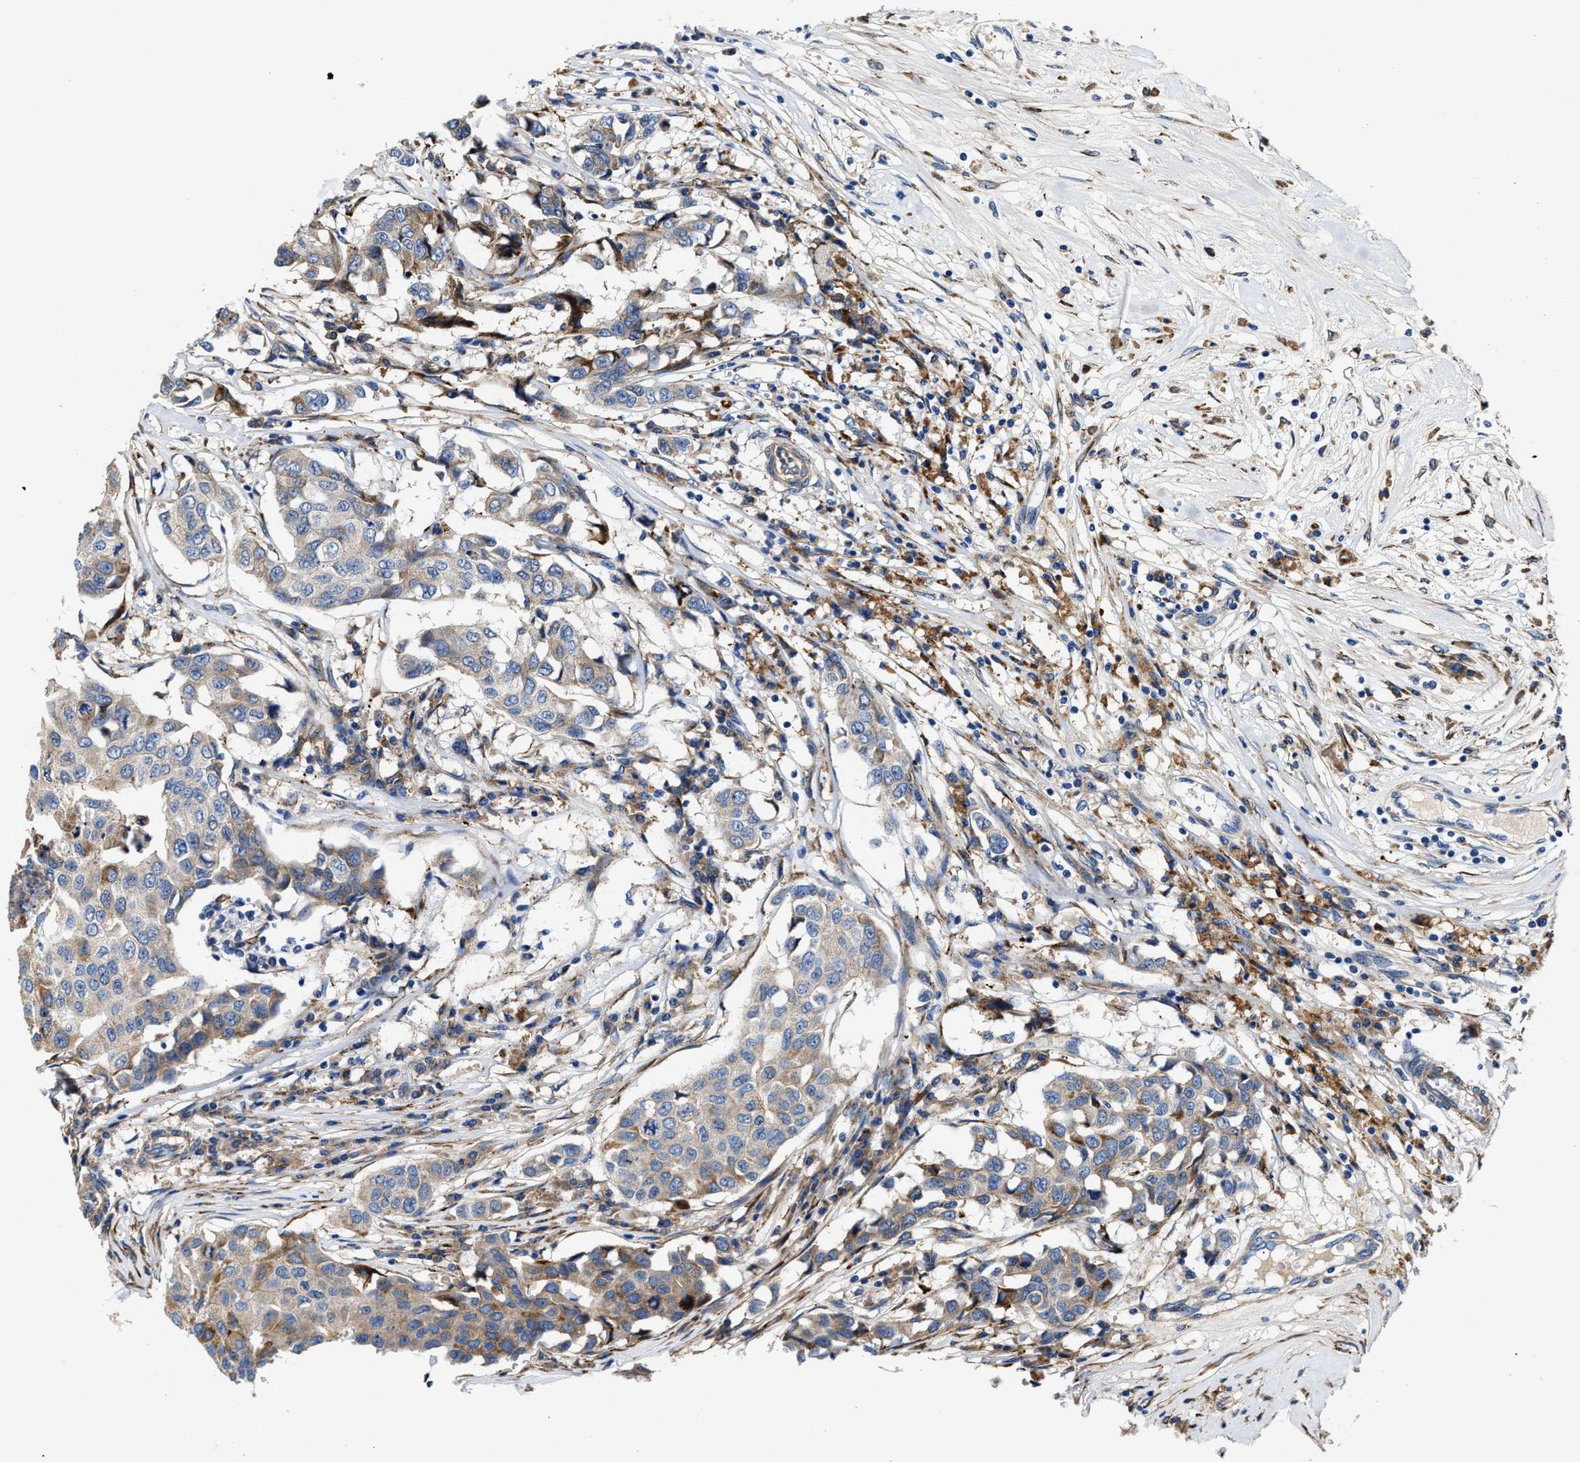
{"staining": {"intensity": "moderate", "quantity": "<25%", "location": "cytoplasmic/membranous"}, "tissue": "breast cancer", "cell_type": "Tumor cells", "image_type": "cancer", "snomed": [{"axis": "morphology", "description": "Duct carcinoma"}, {"axis": "topography", "description": "Breast"}], "caption": "A micrograph showing moderate cytoplasmic/membranous expression in about <25% of tumor cells in infiltrating ductal carcinoma (breast), as visualized by brown immunohistochemical staining.", "gene": "SLC12A2", "patient": {"sex": "female", "age": 80}}